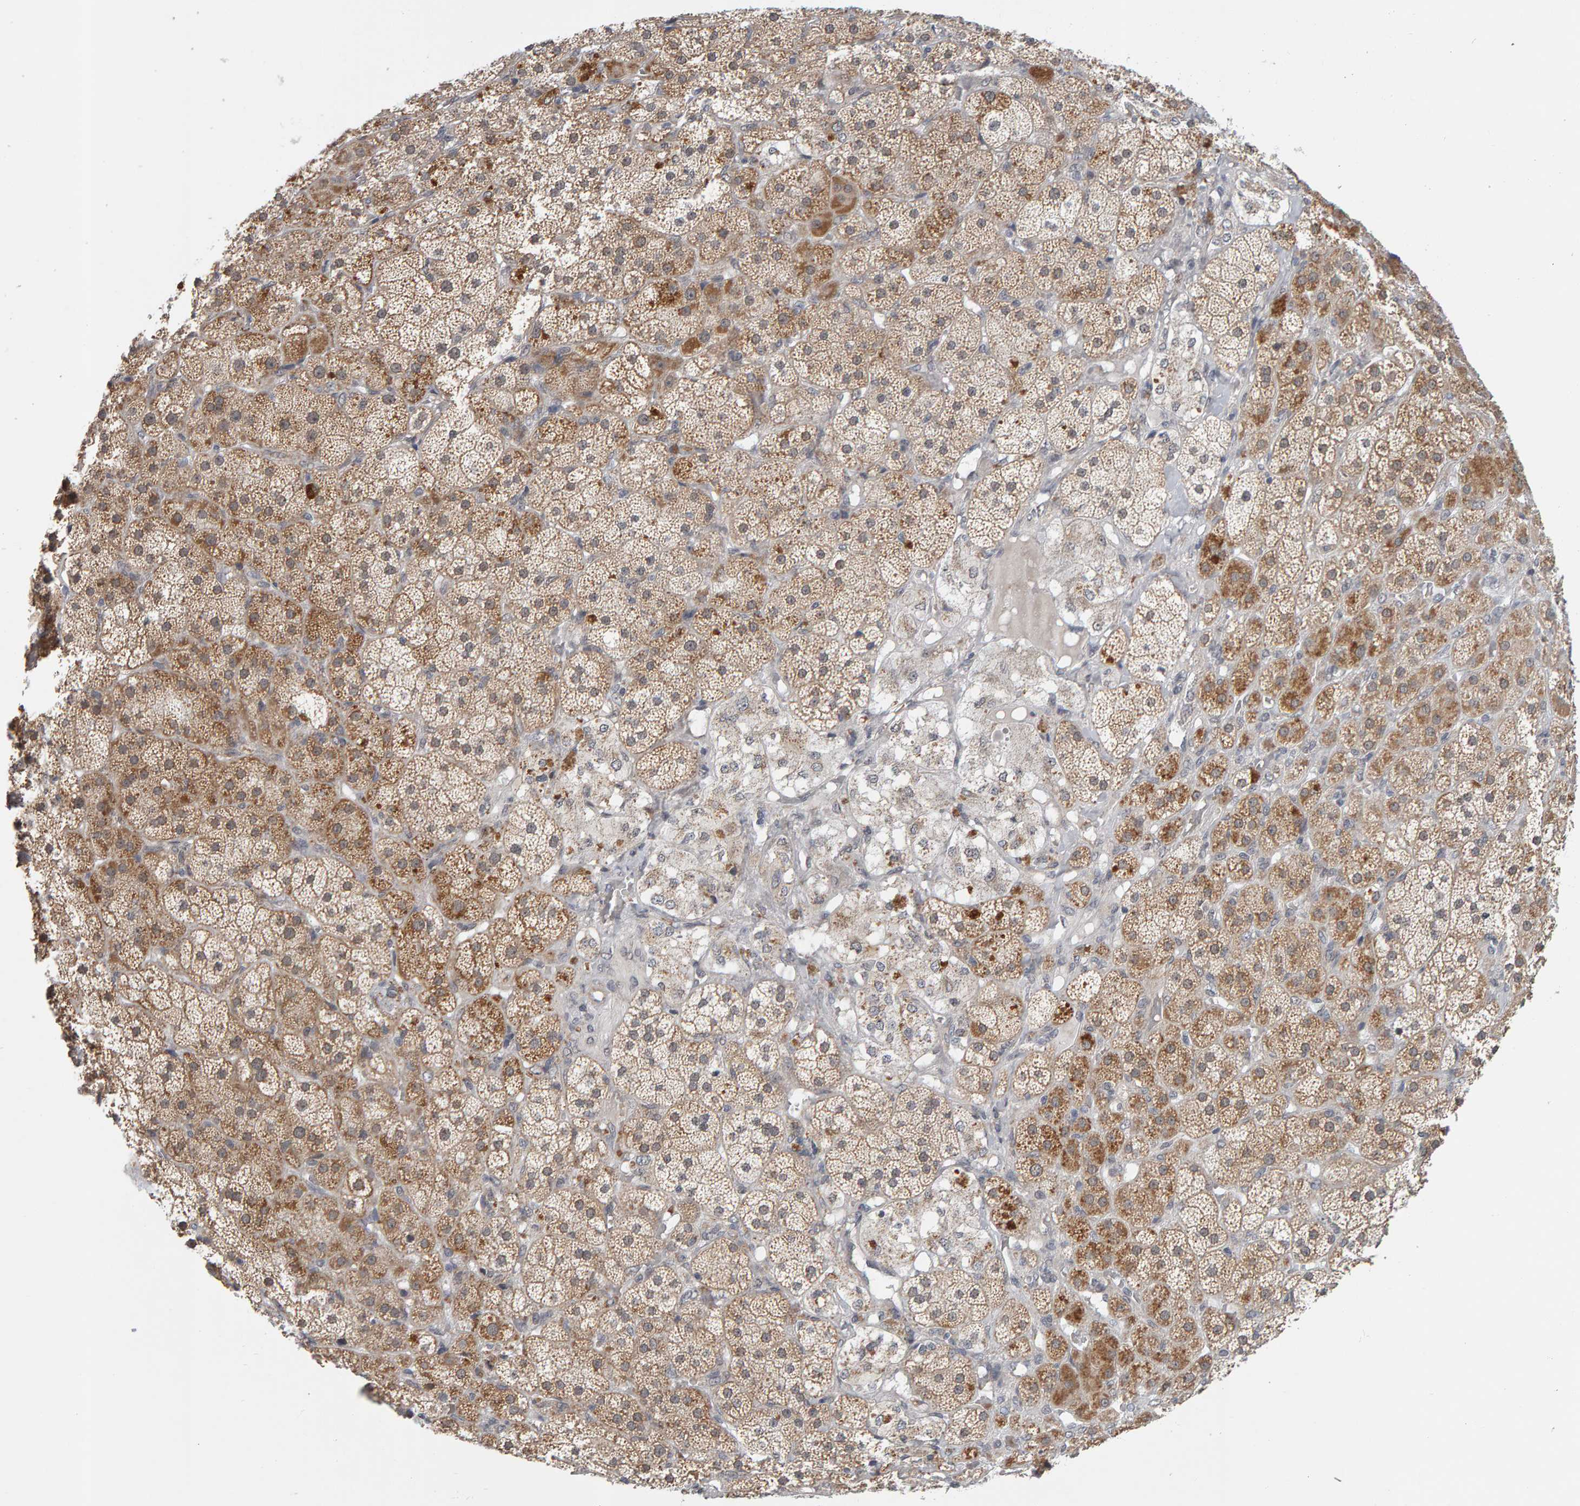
{"staining": {"intensity": "moderate", "quantity": ">75%", "location": "cytoplasmic/membranous"}, "tissue": "adrenal gland", "cell_type": "Glandular cells", "image_type": "normal", "snomed": [{"axis": "morphology", "description": "Normal tissue, NOS"}, {"axis": "topography", "description": "Adrenal gland"}], "caption": "A histopathology image showing moderate cytoplasmic/membranous staining in about >75% of glandular cells in unremarkable adrenal gland, as visualized by brown immunohistochemical staining.", "gene": "DAP3", "patient": {"sex": "male", "age": 57}}